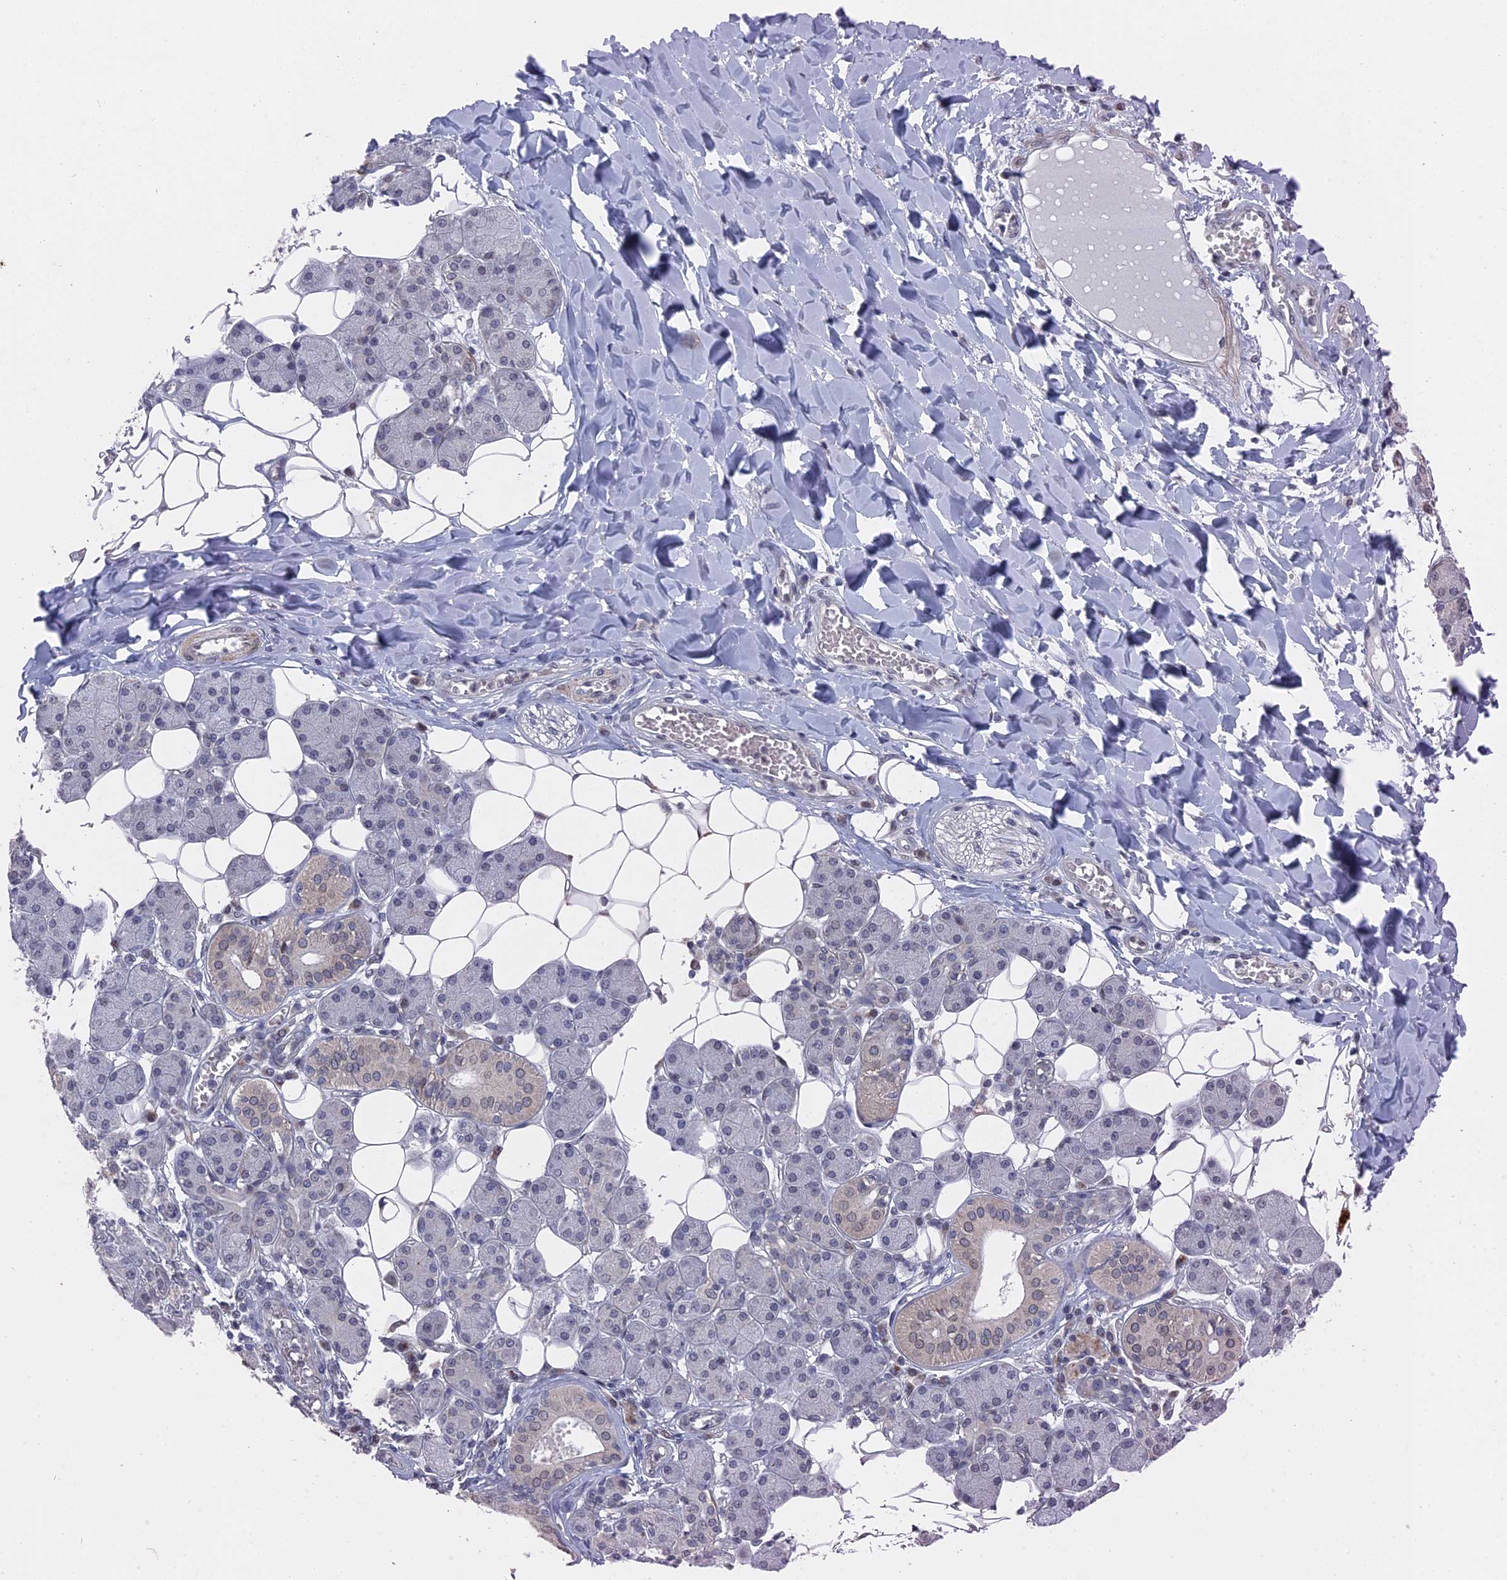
{"staining": {"intensity": "weak", "quantity": "<25%", "location": "cytoplasmic/membranous,nuclear"}, "tissue": "salivary gland", "cell_type": "Glandular cells", "image_type": "normal", "snomed": [{"axis": "morphology", "description": "Normal tissue, NOS"}, {"axis": "topography", "description": "Salivary gland"}], "caption": "A high-resolution micrograph shows immunohistochemistry staining of unremarkable salivary gland, which reveals no significant expression in glandular cells.", "gene": "MTRF1", "patient": {"sex": "female", "age": 33}}